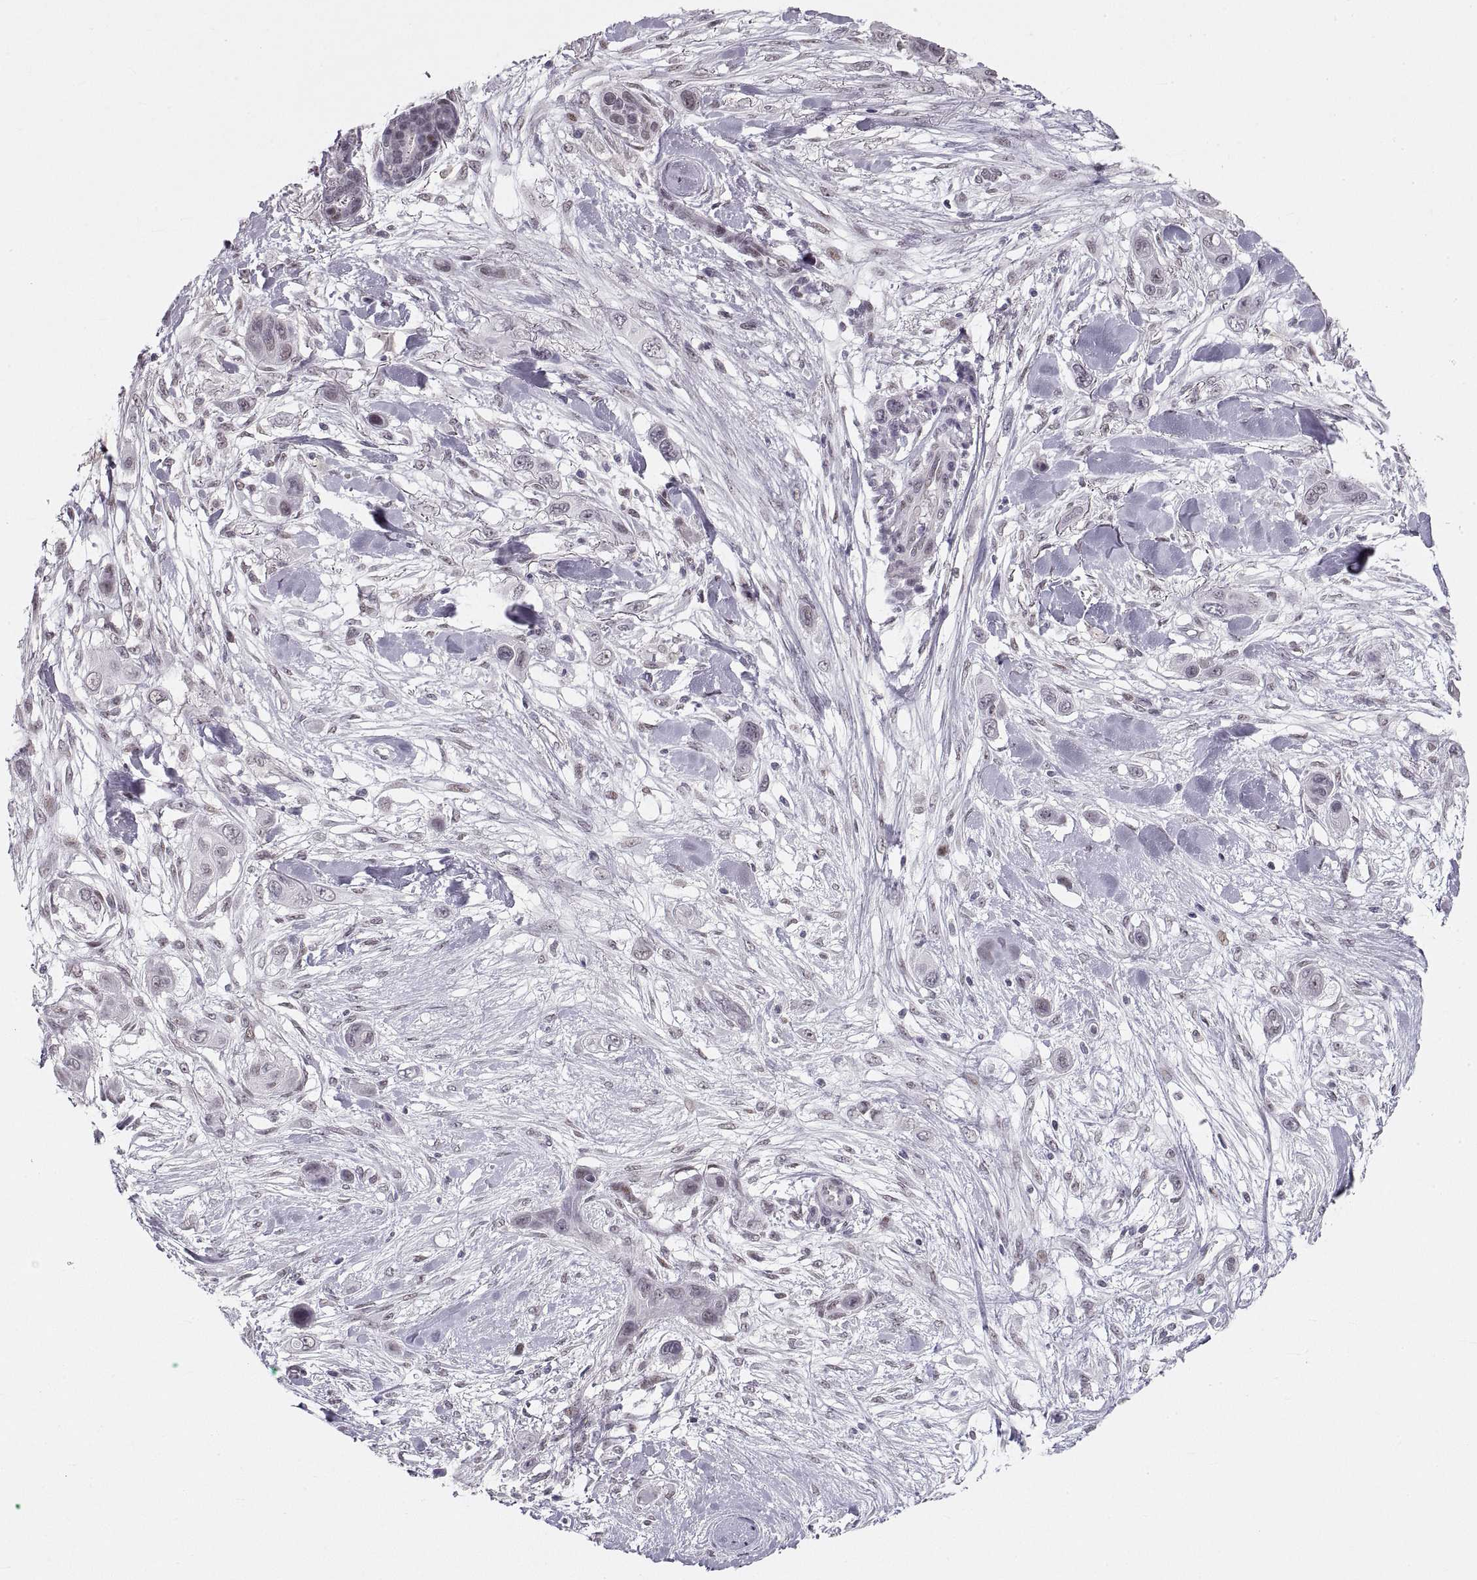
{"staining": {"intensity": "weak", "quantity": "<25%", "location": "cytoplasmic/membranous"}, "tissue": "skin cancer", "cell_type": "Tumor cells", "image_type": "cancer", "snomed": [{"axis": "morphology", "description": "Squamous cell carcinoma, NOS"}, {"axis": "topography", "description": "Skin"}], "caption": "Protein analysis of skin cancer (squamous cell carcinoma) demonstrates no significant expression in tumor cells.", "gene": "NANOS3", "patient": {"sex": "male", "age": 79}}